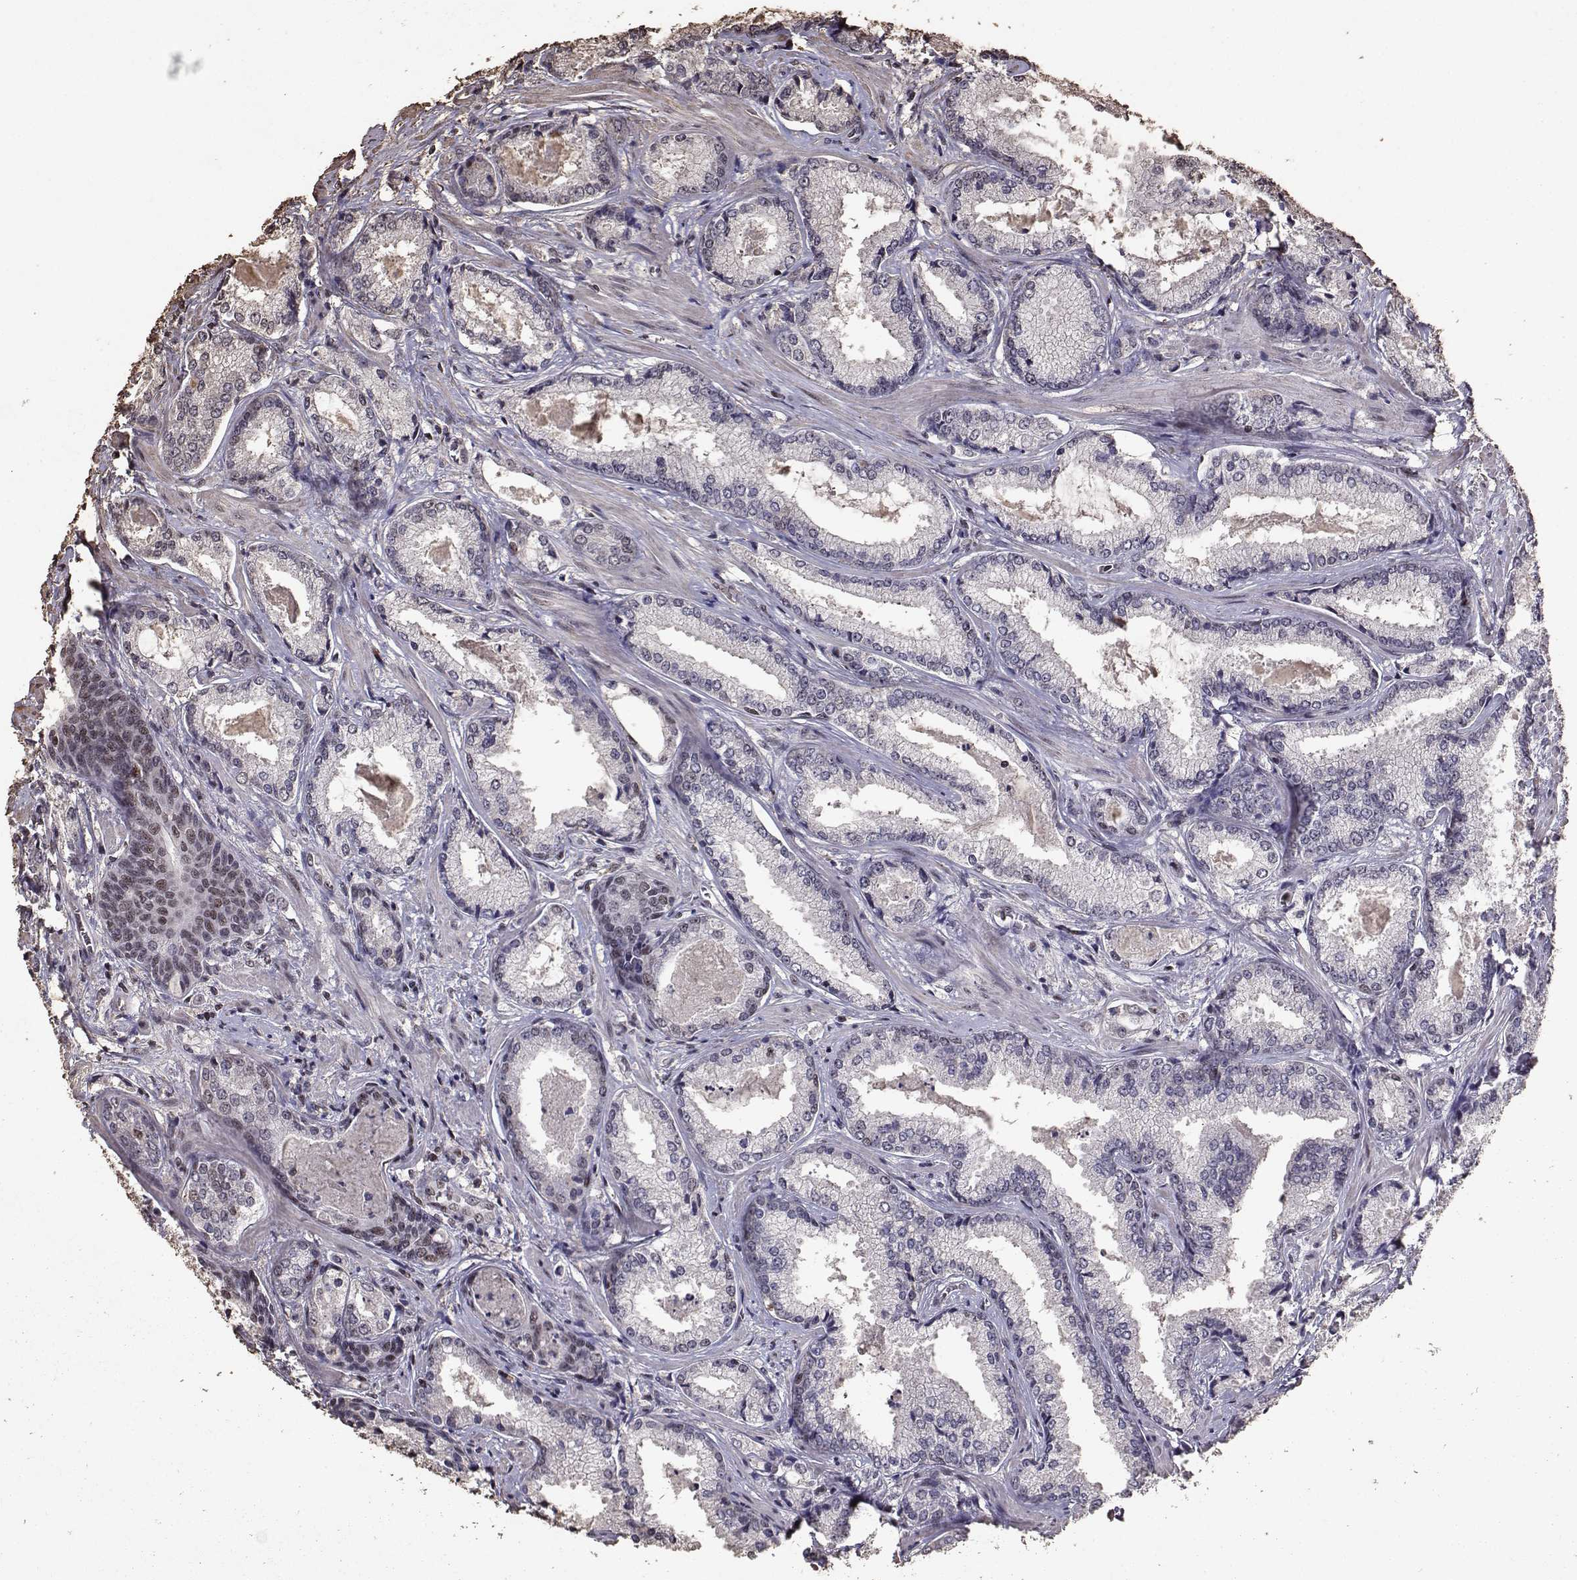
{"staining": {"intensity": "weak", "quantity": "25%-75%", "location": "nuclear"}, "tissue": "prostate cancer", "cell_type": "Tumor cells", "image_type": "cancer", "snomed": [{"axis": "morphology", "description": "Adenocarcinoma, Low grade"}, {"axis": "topography", "description": "Prostate"}], "caption": "A photomicrograph showing weak nuclear staining in about 25%-75% of tumor cells in prostate cancer (low-grade adenocarcinoma), as visualized by brown immunohistochemical staining.", "gene": "TOE1", "patient": {"sex": "male", "age": 56}}